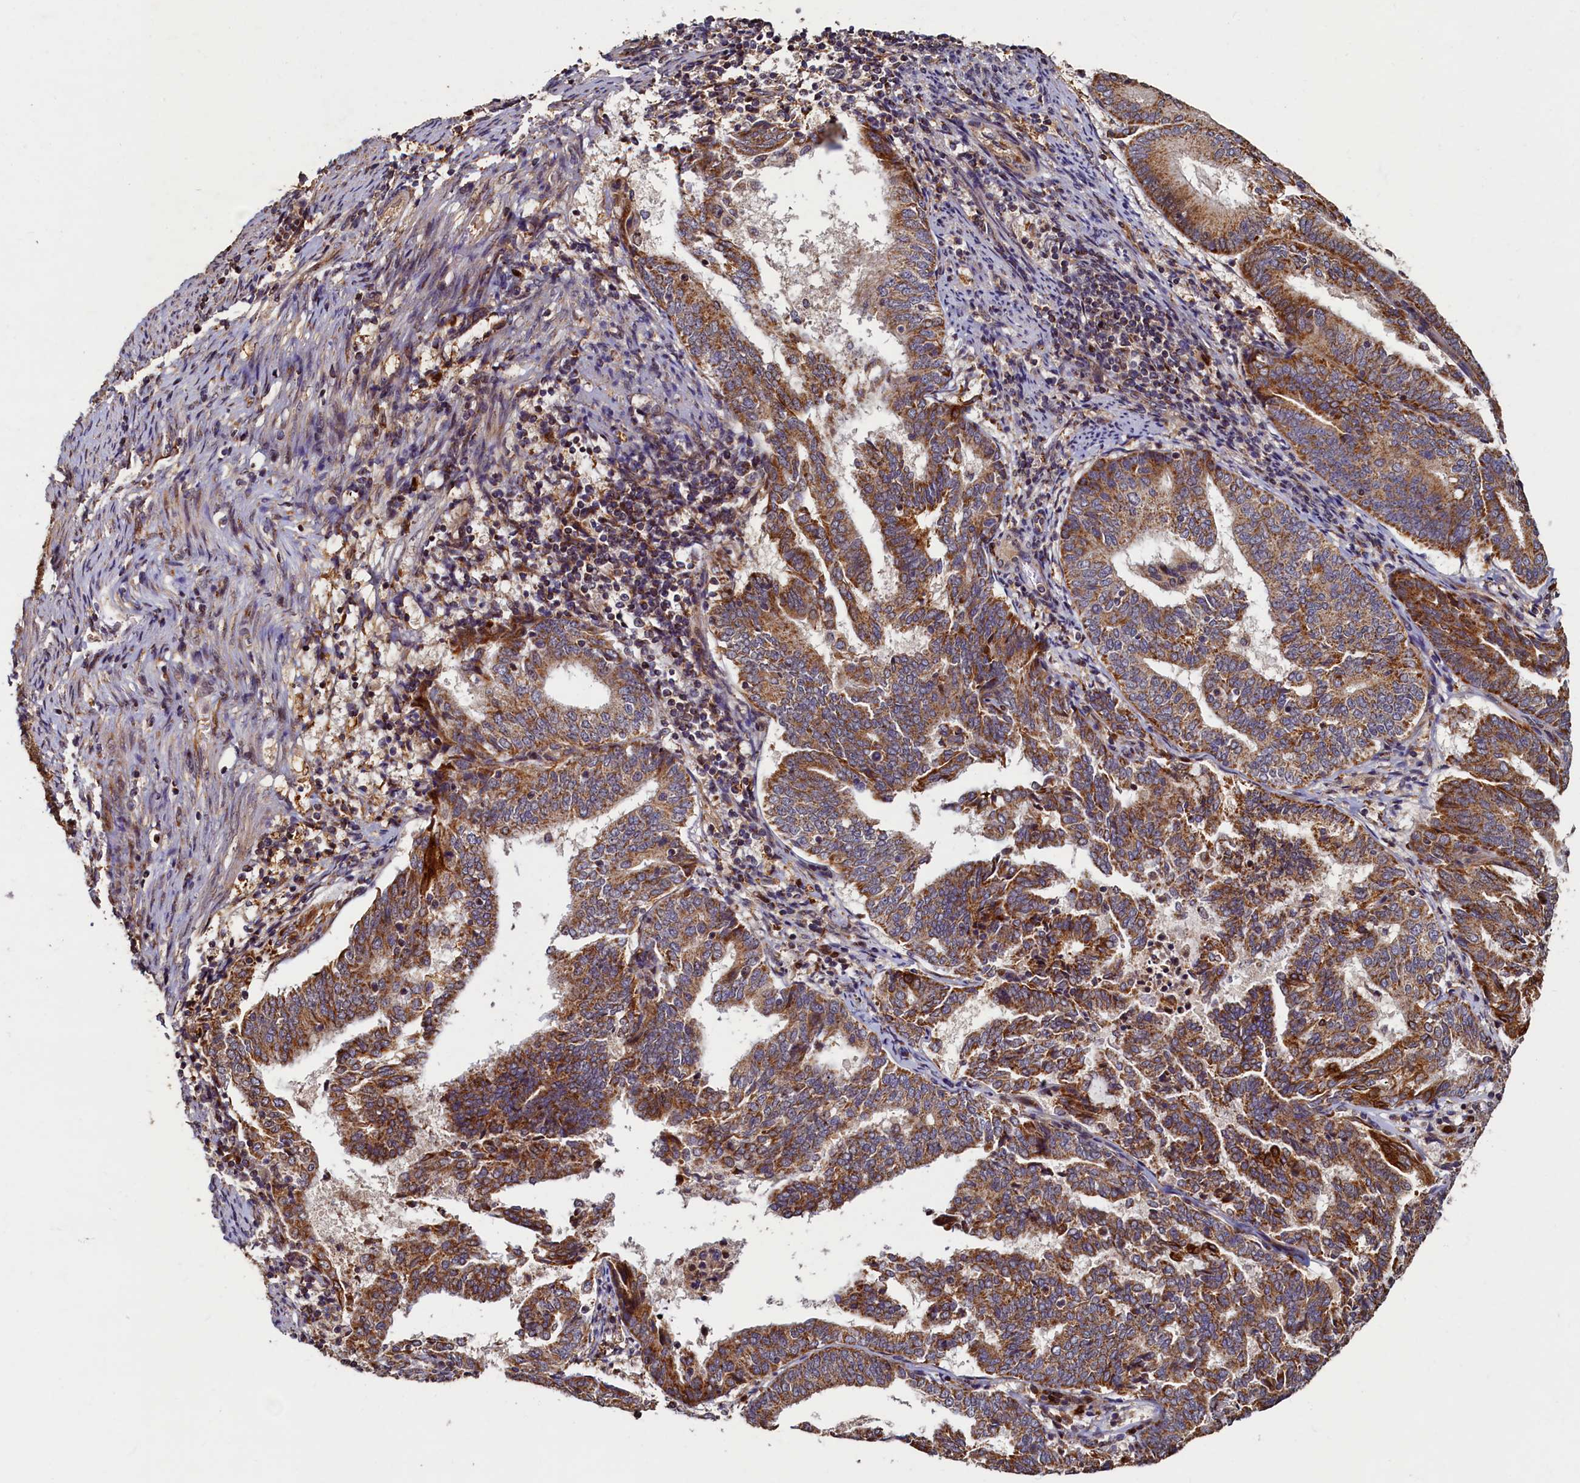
{"staining": {"intensity": "moderate", "quantity": ">75%", "location": "cytoplasmic/membranous"}, "tissue": "endometrial cancer", "cell_type": "Tumor cells", "image_type": "cancer", "snomed": [{"axis": "morphology", "description": "Adenocarcinoma, NOS"}, {"axis": "topography", "description": "Endometrium"}], "caption": "Immunohistochemical staining of human endometrial adenocarcinoma demonstrates medium levels of moderate cytoplasmic/membranous protein staining in approximately >75% of tumor cells.", "gene": "NCKAP5L", "patient": {"sex": "female", "age": 80}}